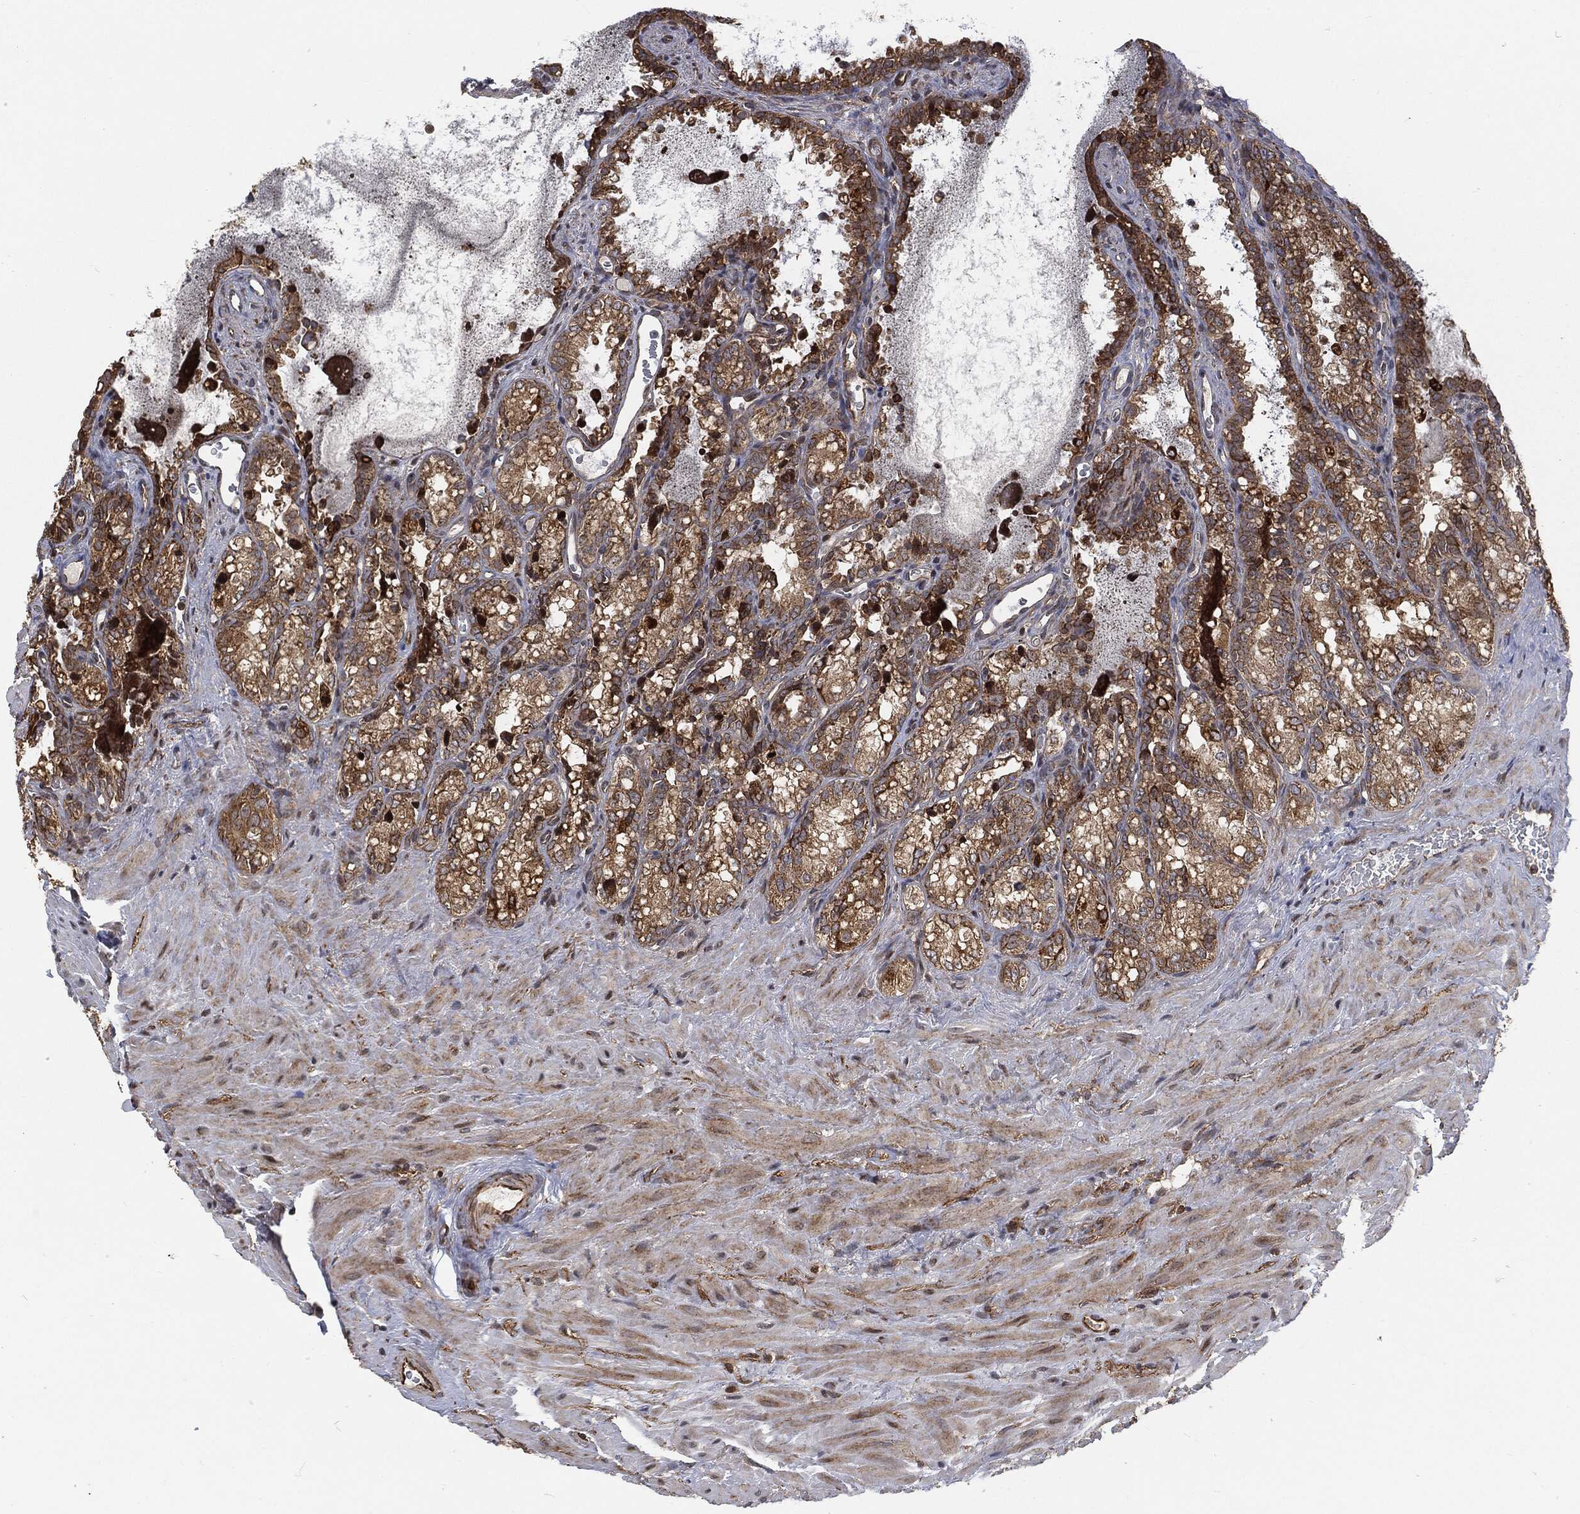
{"staining": {"intensity": "moderate", "quantity": ">75%", "location": "cytoplasmic/membranous"}, "tissue": "seminal vesicle", "cell_type": "Glandular cells", "image_type": "normal", "snomed": [{"axis": "morphology", "description": "Normal tissue, NOS"}, {"axis": "topography", "description": "Seminal veicle"}], "caption": "Seminal vesicle stained with immunohistochemistry reveals moderate cytoplasmic/membranous positivity in about >75% of glandular cells.", "gene": "RFTN1", "patient": {"sex": "male", "age": 68}}